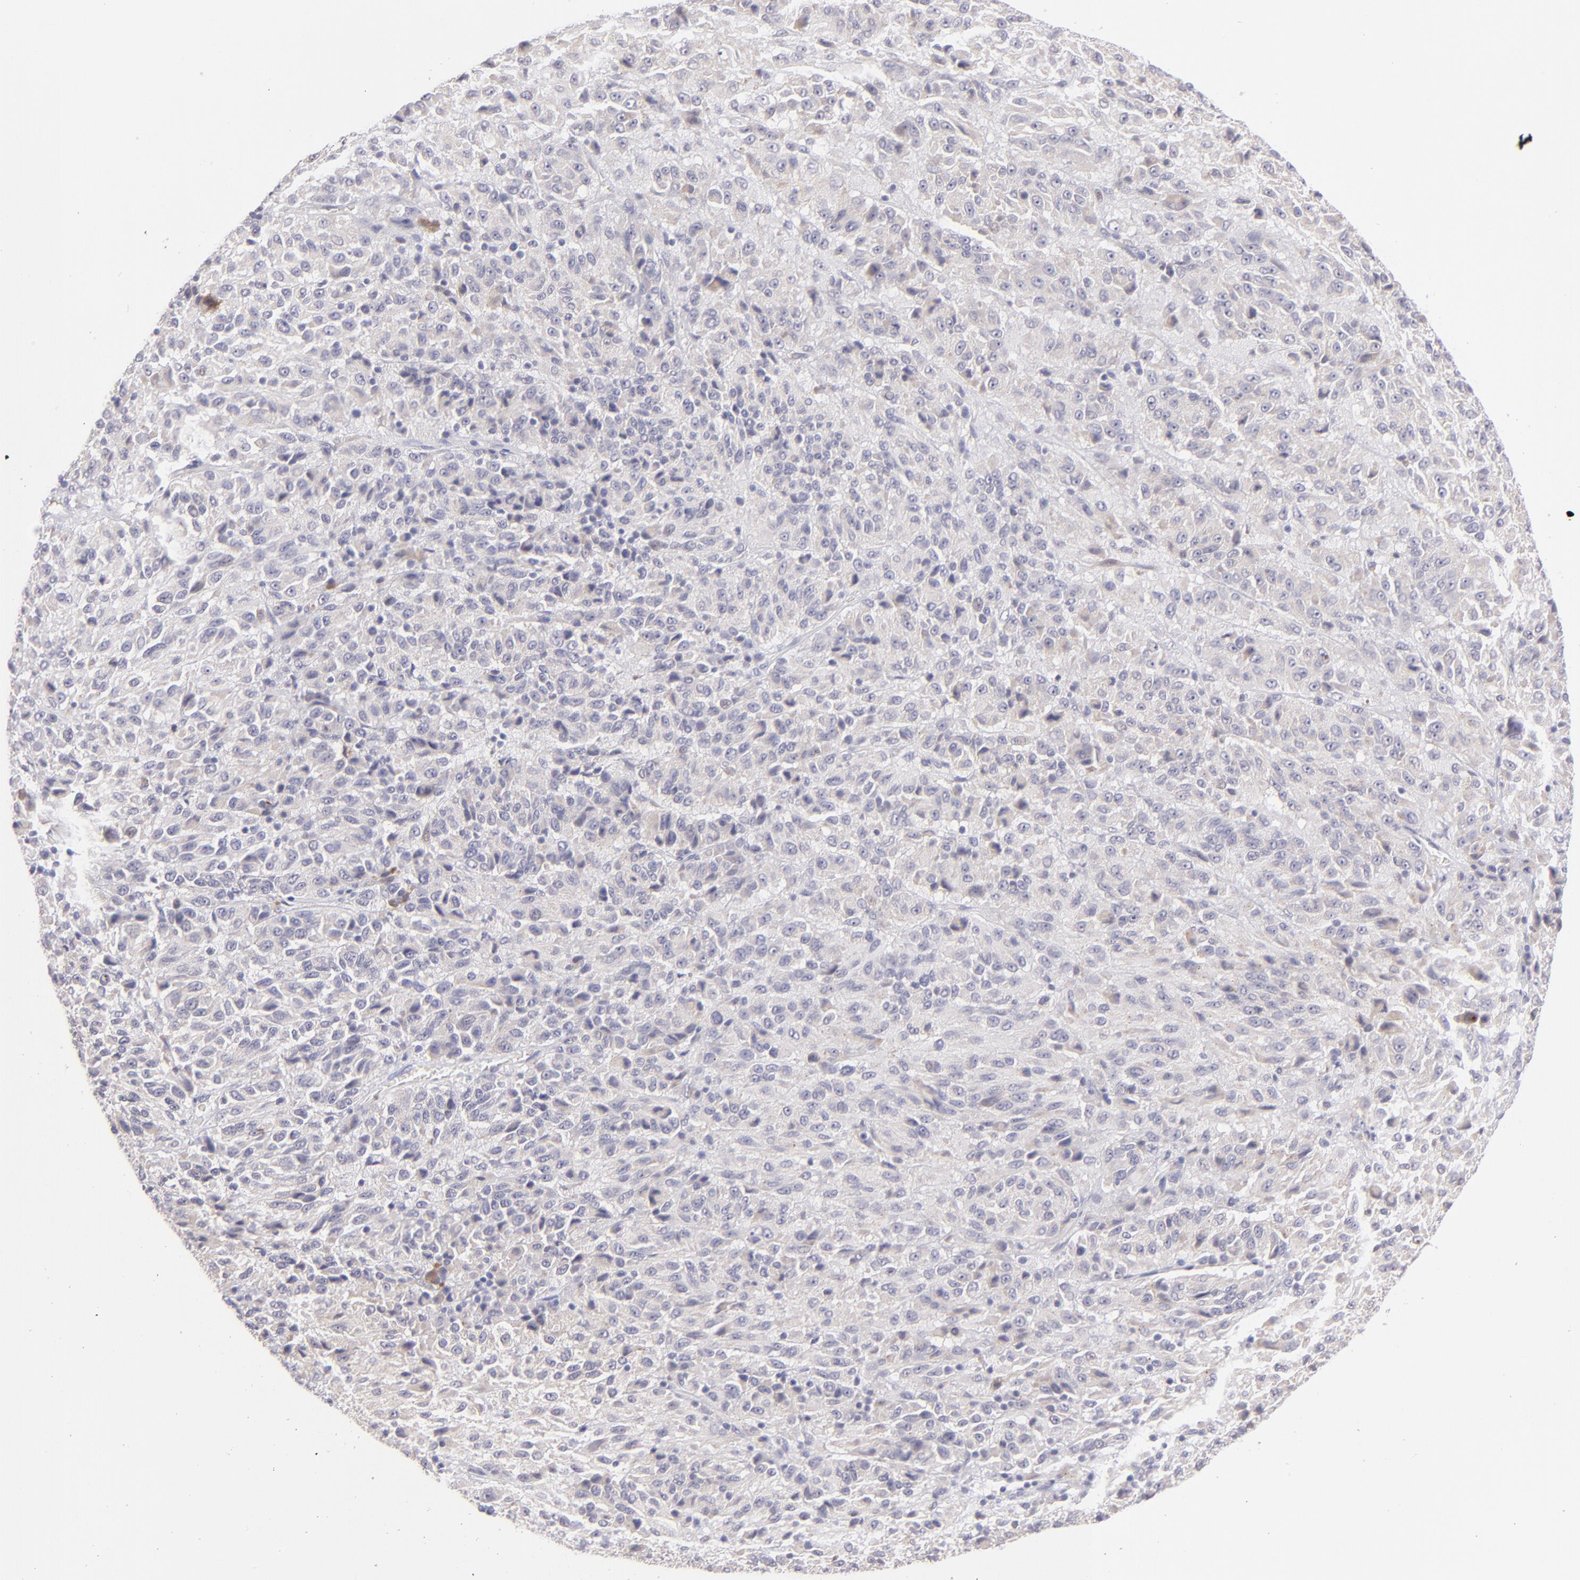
{"staining": {"intensity": "negative", "quantity": "none", "location": "none"}, "tissue": "melanoma", "cell_type": "Tumor cells", "image_type": "cancer", "snomed": [{"axis": "morphology", "description": "Malignant melanoma, Metastatic site"}, {"axis": "topography", "description": "Lung"}], "caption": "This is an immunohistochemistry (IHC) micrograph of melanoma. There is no positivity in tumor cells.", "gene": "TRAF3", "patient": {"sex": "male", "age": 64}}